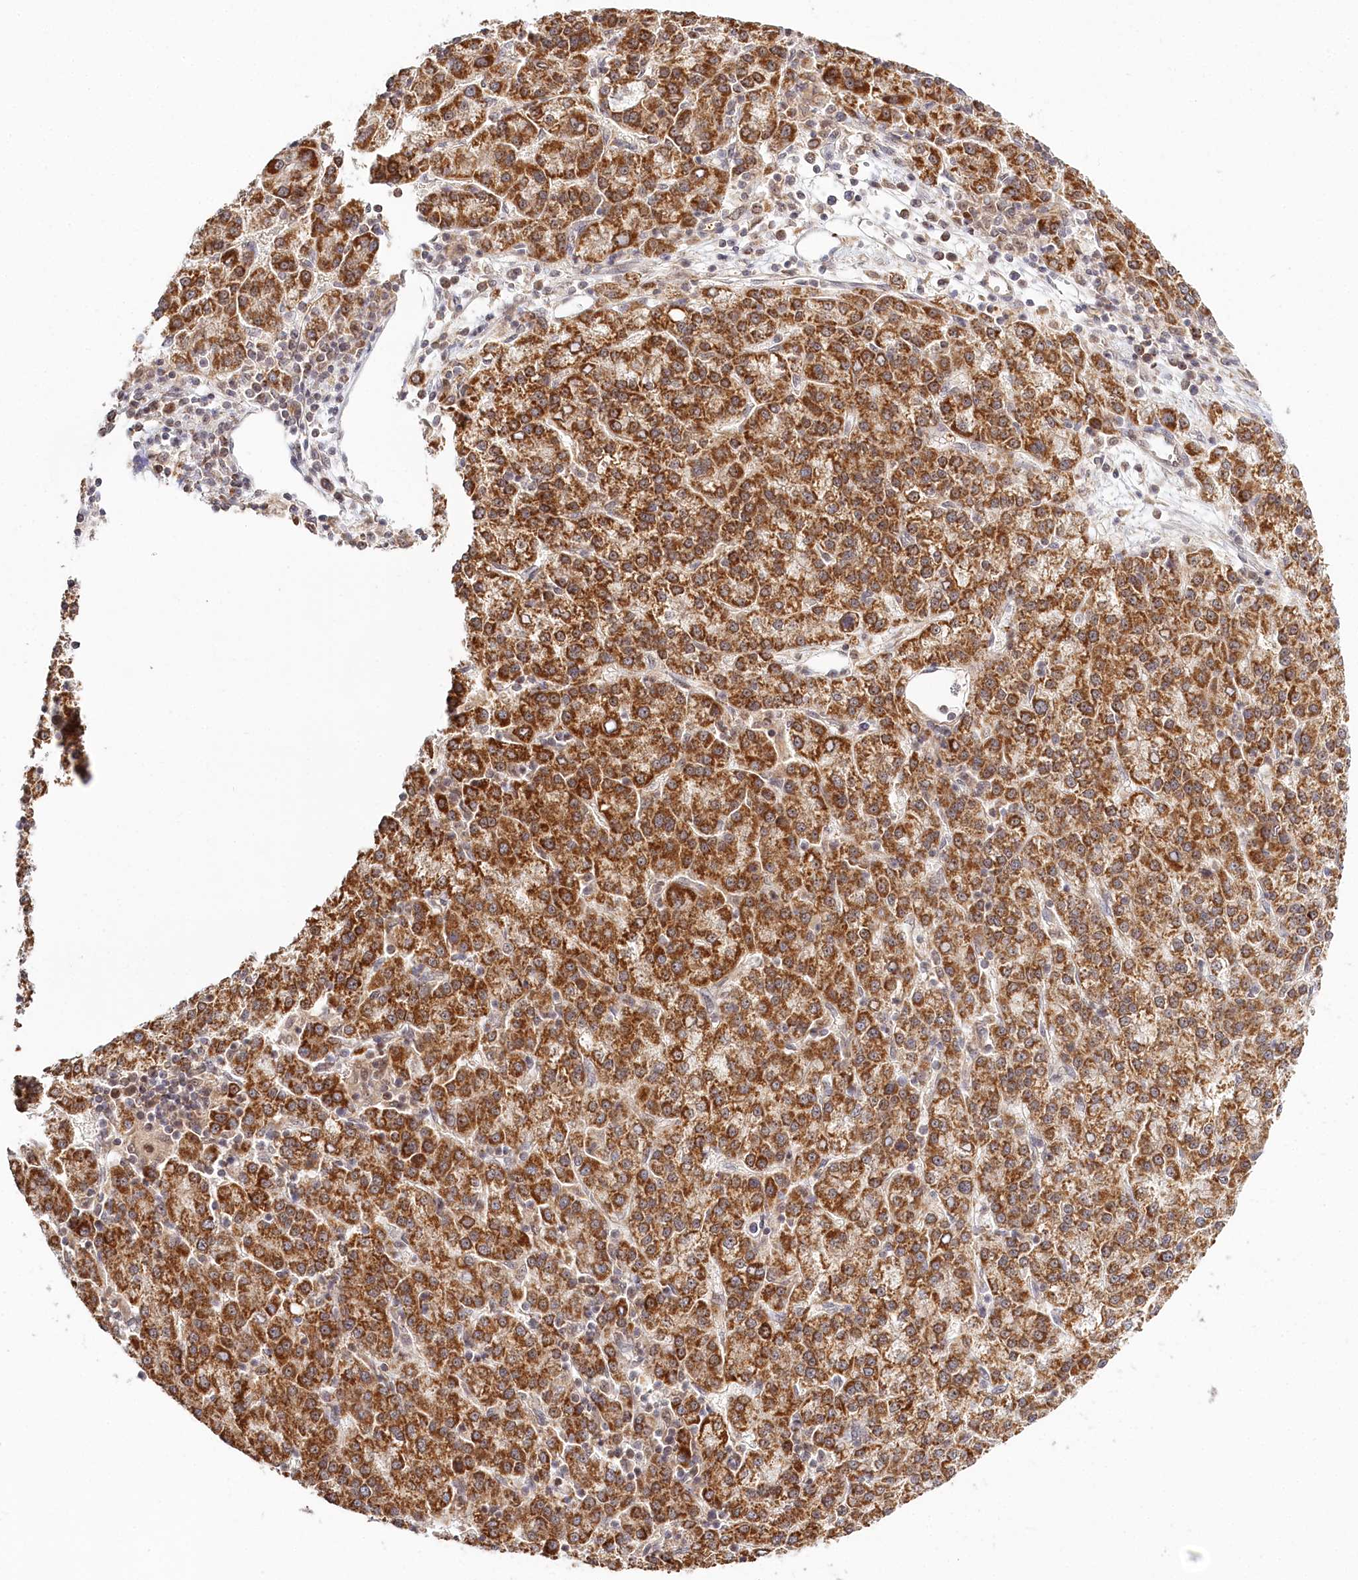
{"staining": {"intensity": "strong", "quantity": ">75%", "location": "cytoplasmic/membranous"}, "tissue": "liver cancer", "cell_type": "Tumor cells", "image_type": "cancer", "snomed": [{"axis": "morphology", "description": "Carcinoma, Hepatocellular, NOS"}, {"axis": "topography", "description": "Liver"}], "caption": "Immunohistochemical staining of human hepatocellular carcinoma (liver) shows strong cytoplasmic/membranous protein expression in about >75% of tumor cells. Nuclei are stained in blue.", "gene": "RTN4IP1", "patient": {"sex": "female", "age": 58}}